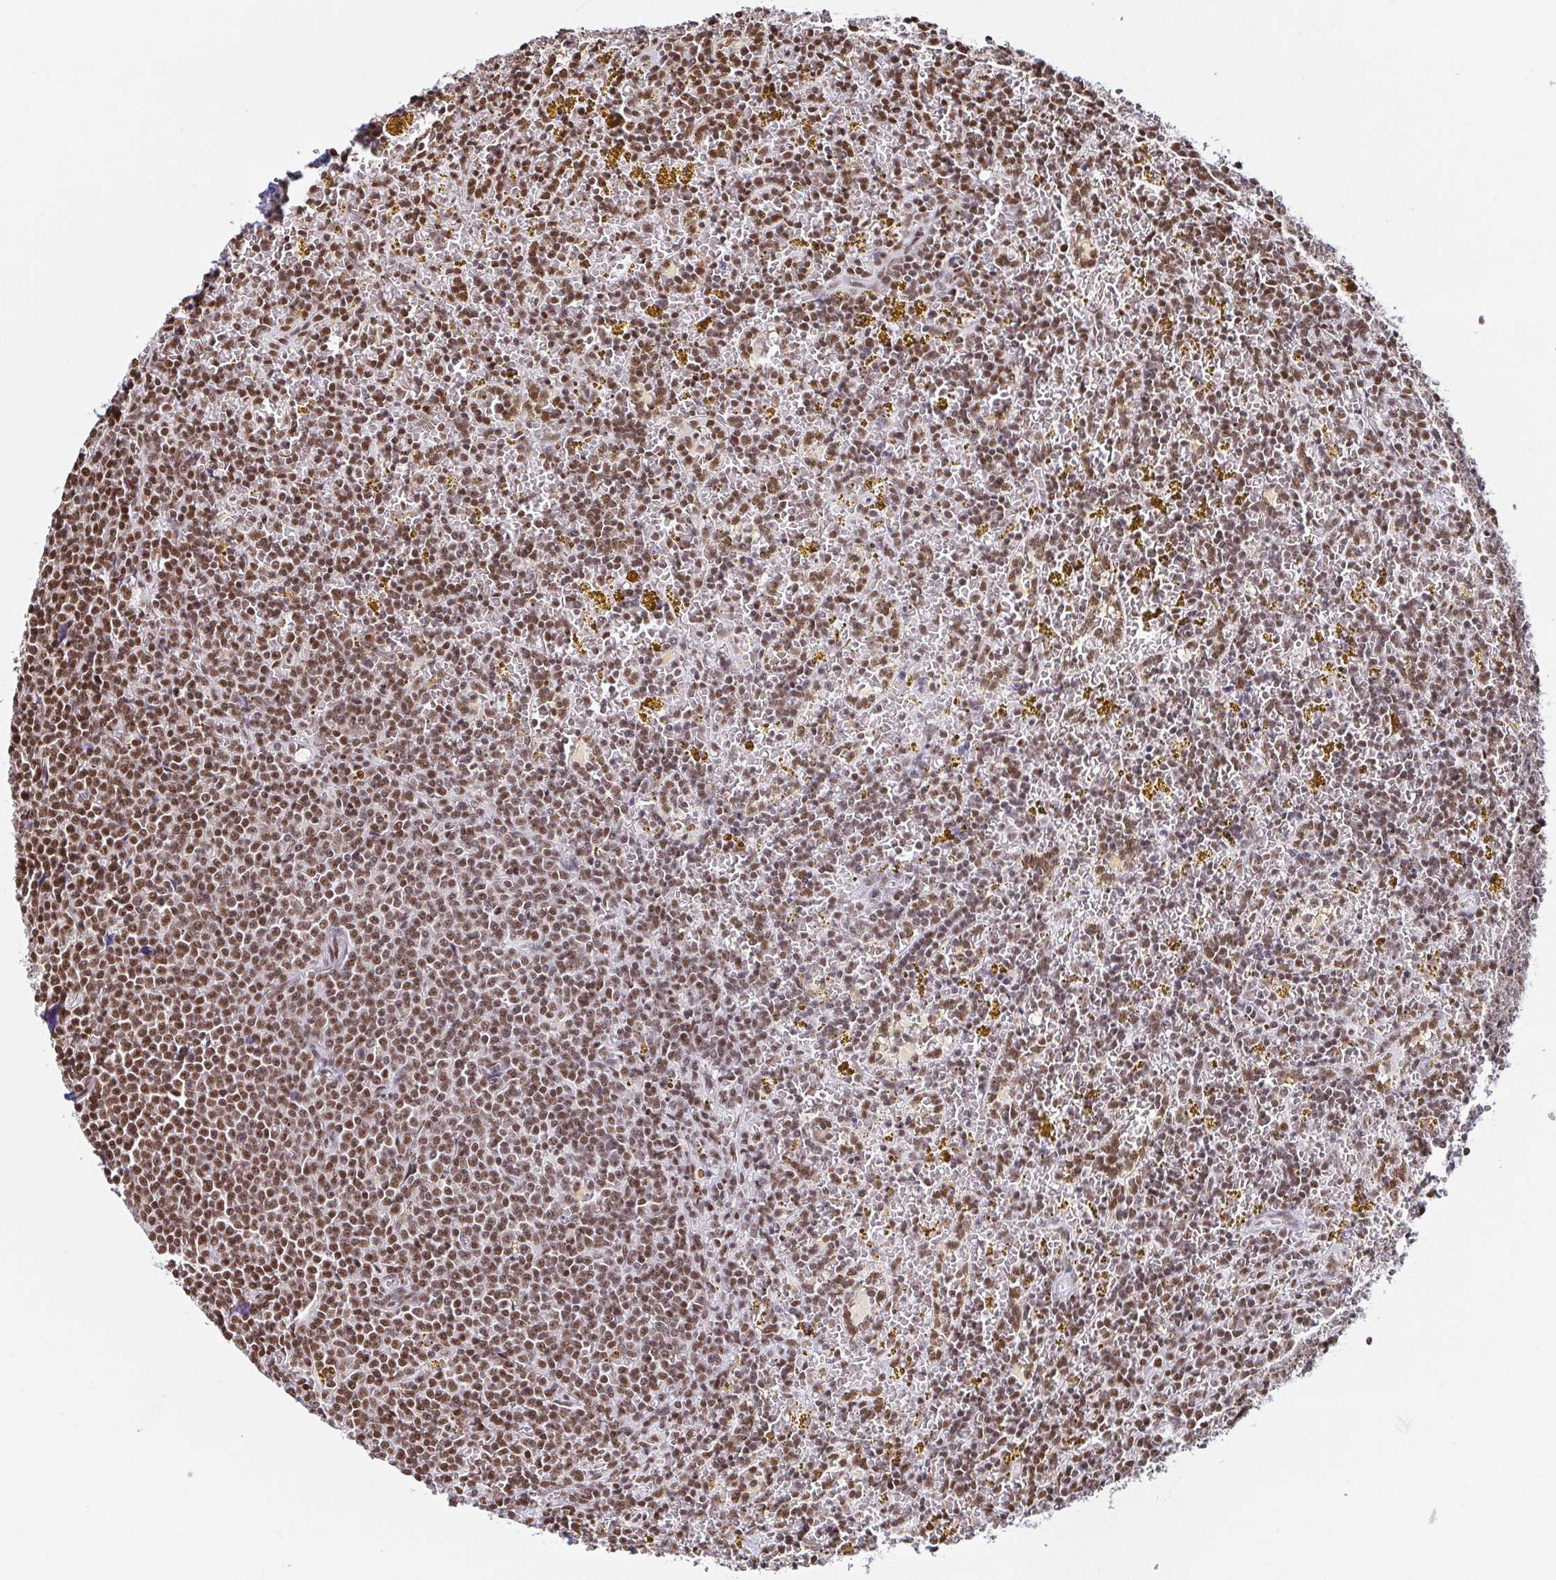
{"staining": {"intensity": "moderate", "quantity": "25%-75%", "location": "nuclear"}, "tissue": "lymphoma", "cell_type": "Tumor cells", "image_type": "cancer", "snomed": [{"axis": "morphology", "description": "Malignant lymphoma, non-Hodgkin's type, Low grade"}, {"axis": "topography", "description": "Spleen"}, {"axis": "topography", "description": "Lymph node"}], "caption": "Protein analysis of low-grade malignant lymphoma, non-Hodgkin's type tissue demonstrates moderate nuclear positivity in approximately 25%-75% of tumor cells.", "gene": "EWSR1", "patient": {"sex": "female", "age": 66}}